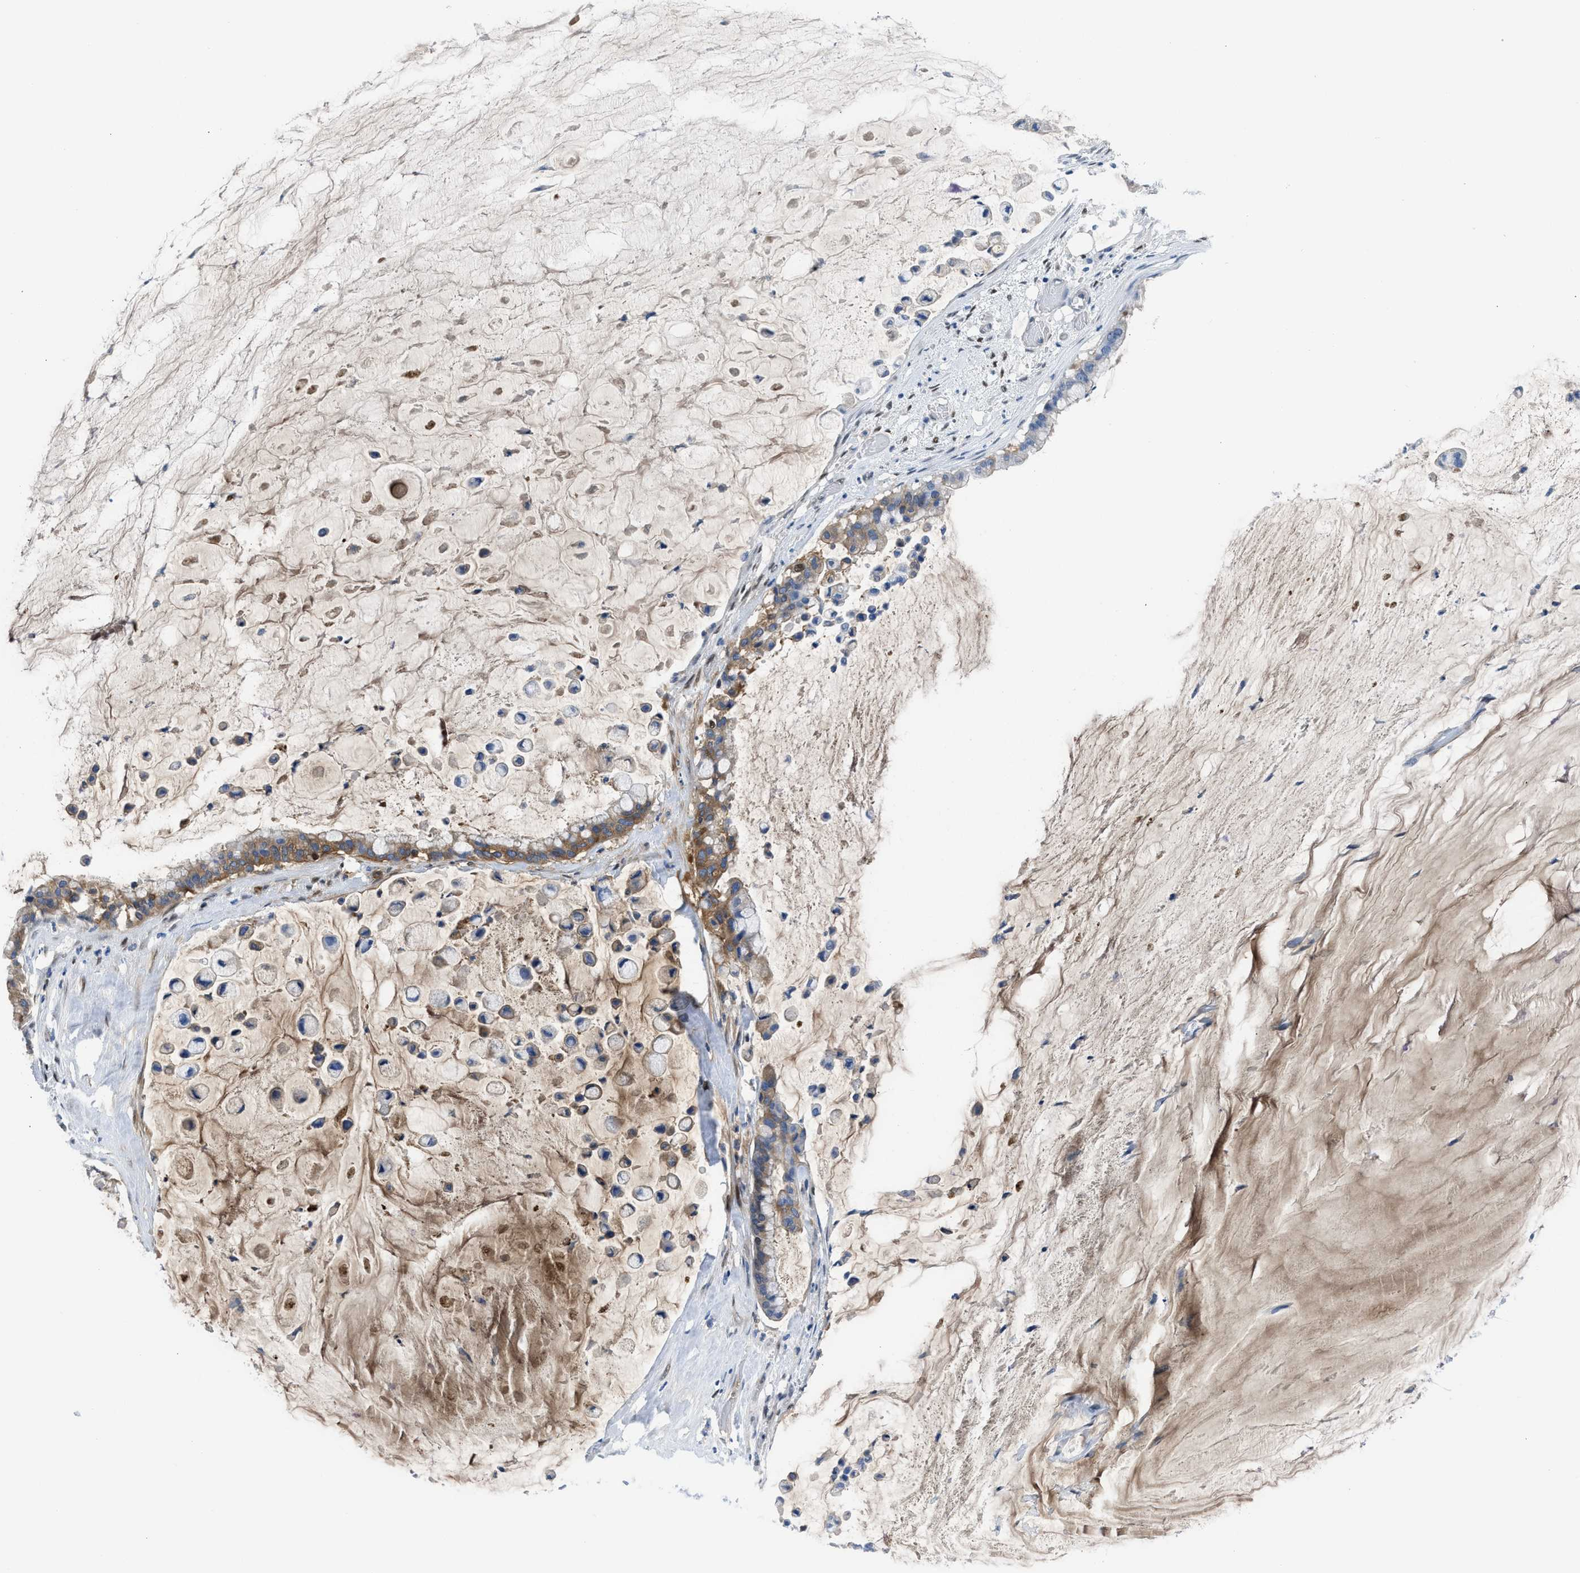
{"staining": {"intensity": "moderate", "quantity": "25%-75%", "location": "cytoplasmic/membranous"}, "tissue": "pancreatic cancer", "cell_type": "Tumor cells", "image_type": "cancer", "snomed": [{"axis": "morphology", "description": "Adenocarcinoma, NOS"}, {"axis": "topography", "description": "Pancreas"}], "caption": "Immunohistochemistry (IHC) histopathology image of pancreatic cancer (adenocarcinoma) stained for a protein (brown), which shows medium levels of moderate cytoplasmic/membranous staining in approximately 25%-75% of tumor cells.", "gene": "LEF1", "patient": {"sex": "male", "age": 41}}